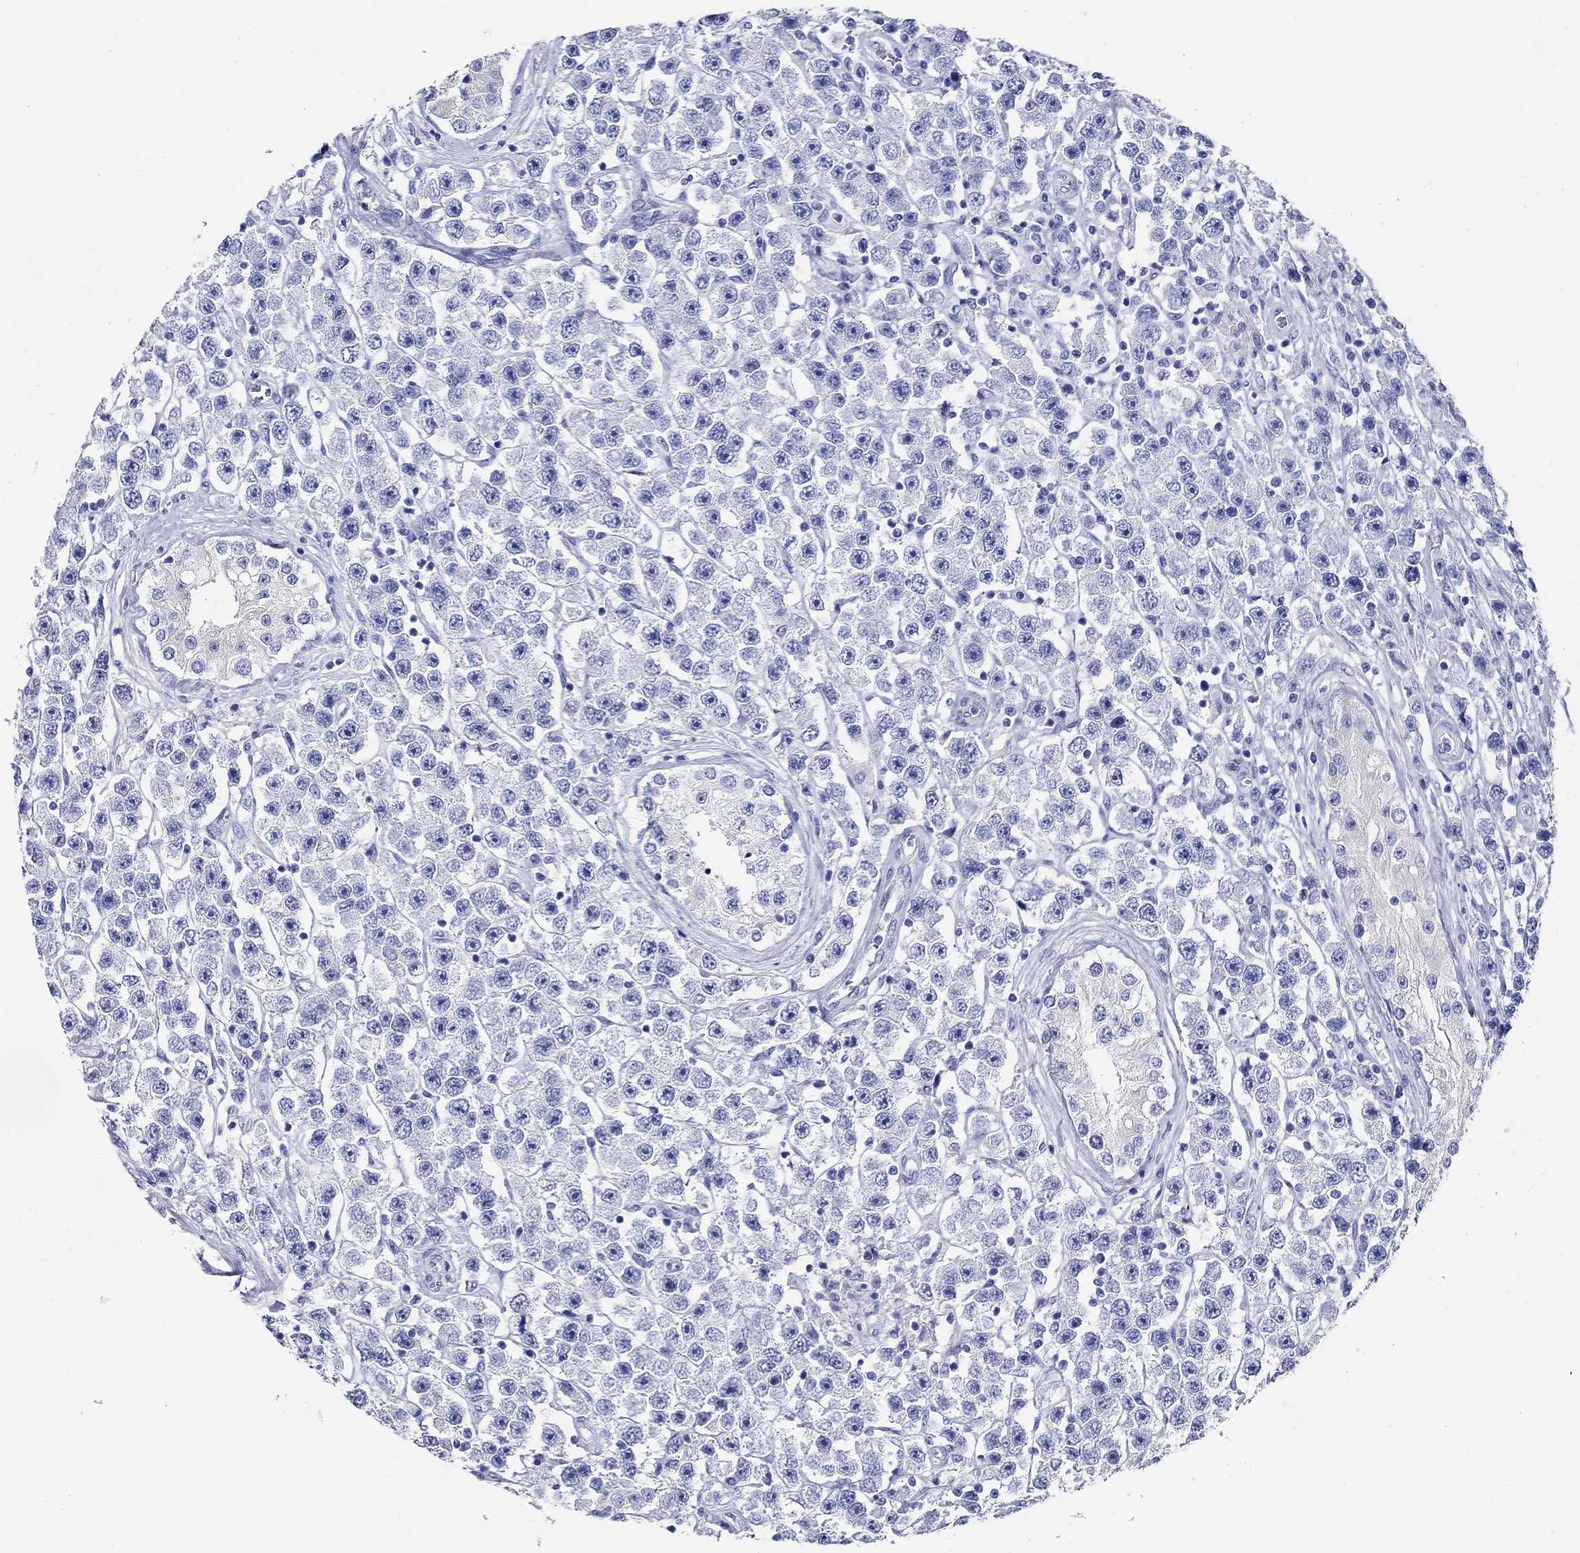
{"staining": {"intensity": "negative", "quantity": "none", "location": "none"}, "tissue": "testis cancer", "cell_type": "Tumor cells", "image_type": "cancer", "snomed": [{"axis": "morphology", "description": "Seminoma, NOS"}, {"axis": "topography", "description": "Testis"}], "caption": "This is an IHC photomicrograph of testis cancer (seminoma). There is no staining in tumor cells.", "gene": "RD3L", "patient": {"sex": "male", "age": 45}}